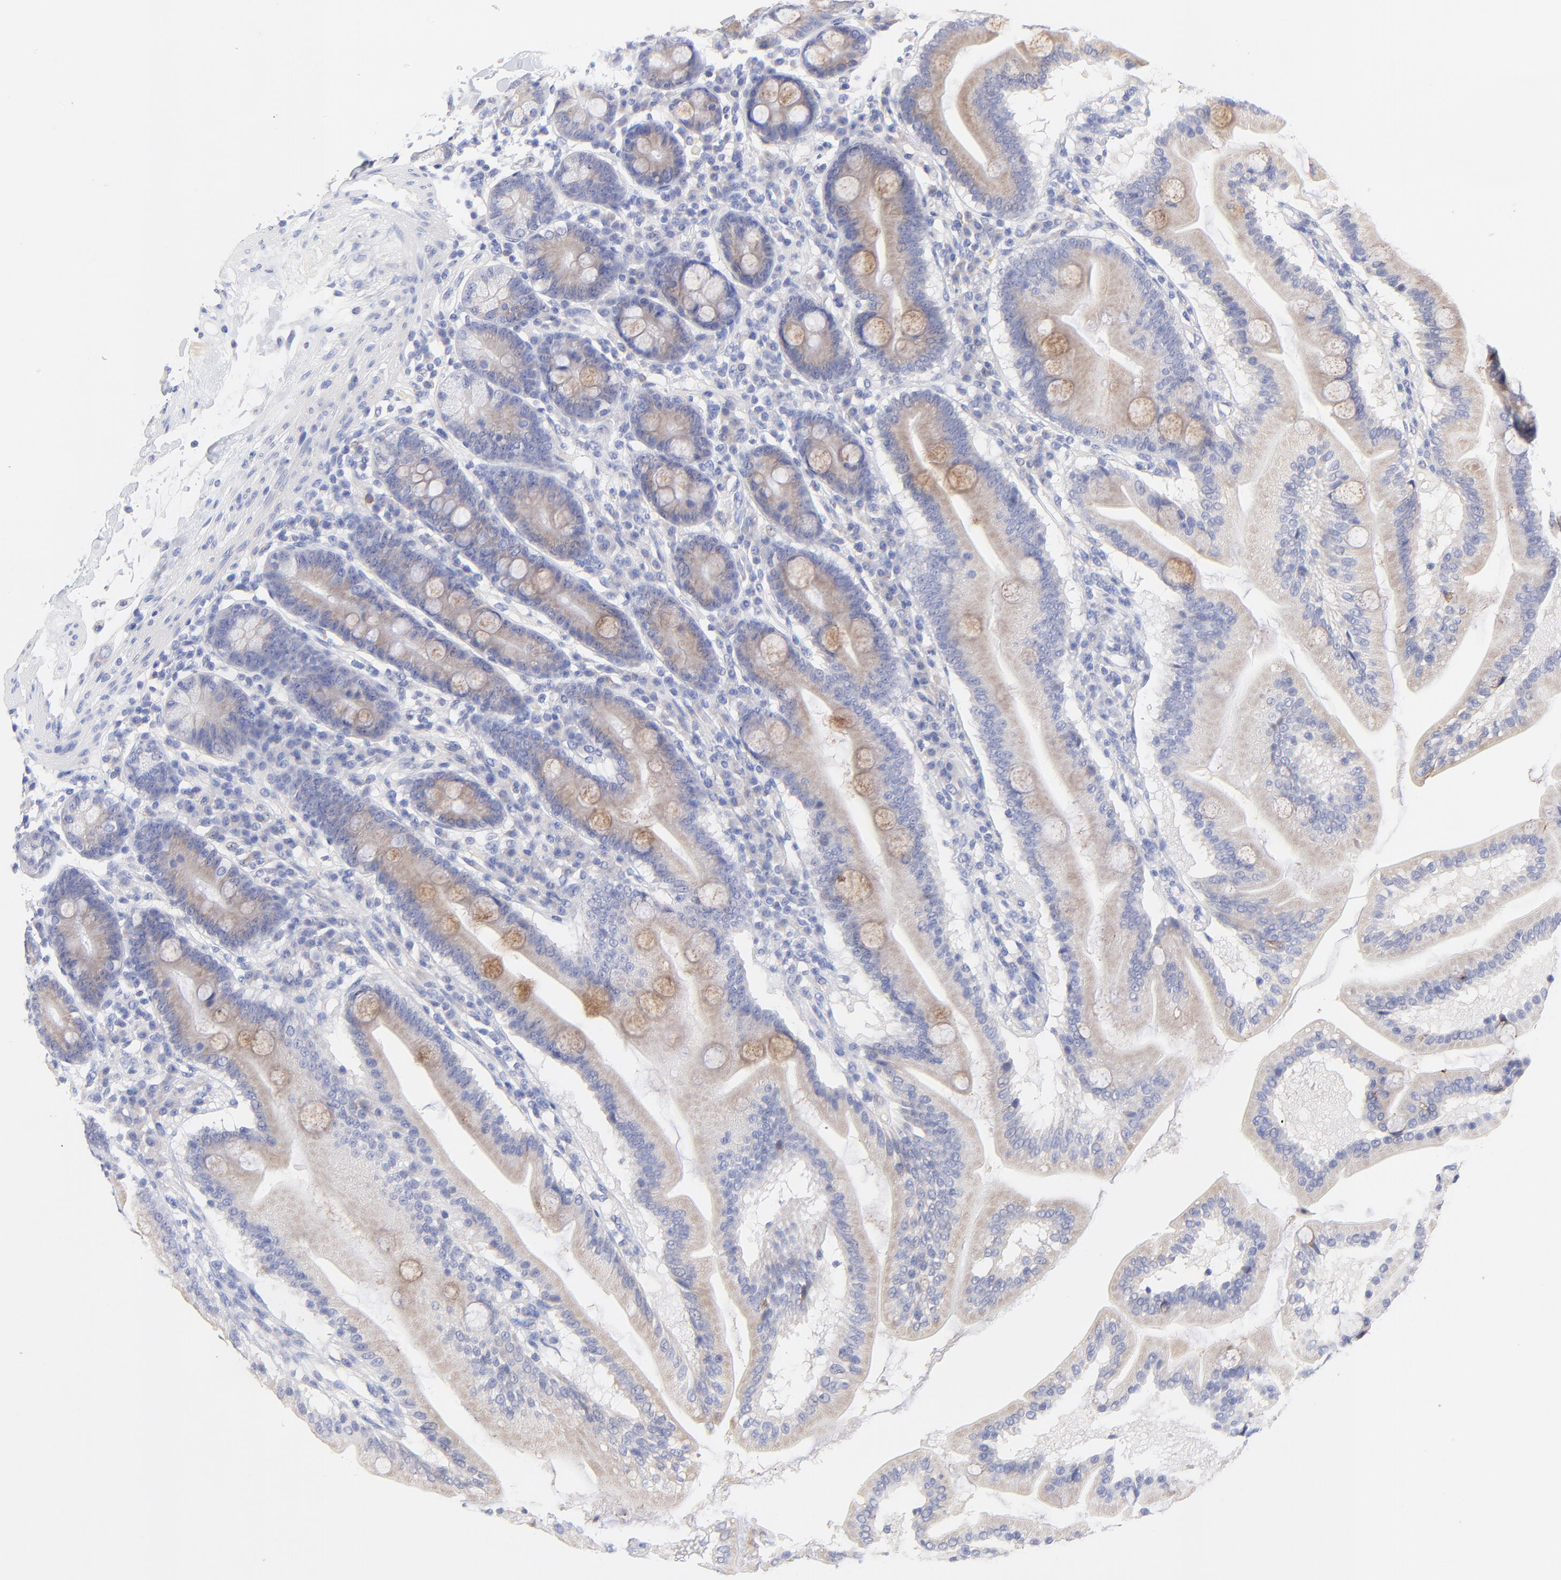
{"staining": {"intensity": "moderate", "quantity": ">75%", "location": "cytoplasmic/membranous"}, "tissue": "duodenum", "cell_type": "Glandular cells", "image_type": "normal", "snomed": [{"axis": "morphology", "description": "Normal tissue, NOS"}, {"axis": "topography", "description": "Duodenum"}], "caption": "High-power microscopy captured an IHC image of normal duodenum, revealing moderate cytoplasmic/membranous positivity in approximately >75% of glandular cells. (DAB (3,3'-diaminobenzidine) = brown stain, brightfield microscopy at high magnification).", "gene": "EBP", "patient": {"sex": "female", "age": 64}}